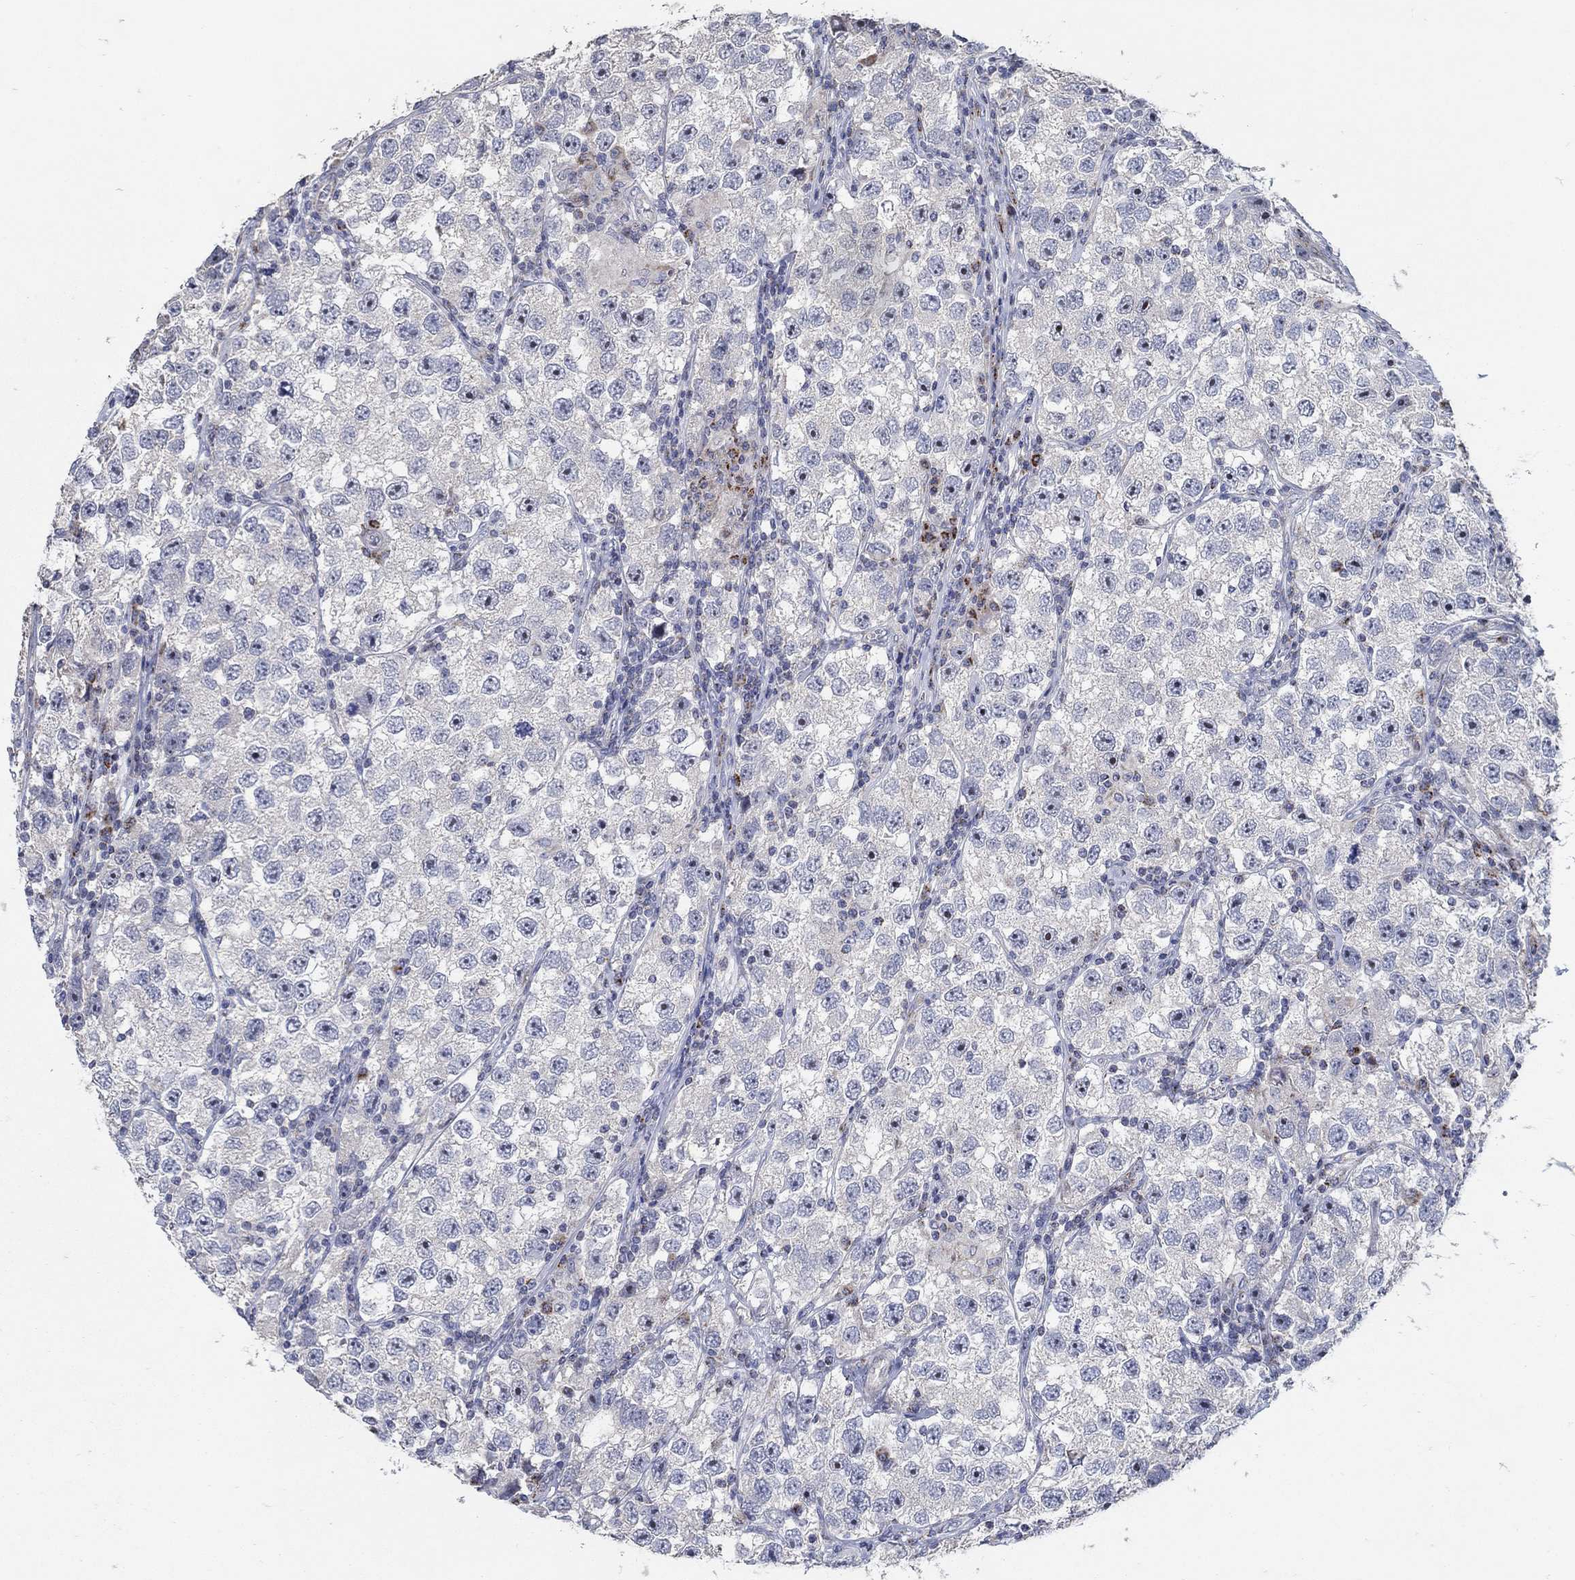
{"staining": {"intensity": "negative", "quantity": "none", "location": "none"}, "tissue": "testis cancer", "cell_type": "Tumor cells", "image_type": "cancer", "snomed": [{"axis": "morphology", "description": "Seminoma, NOS"}, {"axis": "topography", "description": "Testis"}], "caption": "A micrograph of human testis cancer (seminoma) is negative for staining in tumor cells.", "gene": "HMX2", "patient": {"sex": "male", "age": 26}}